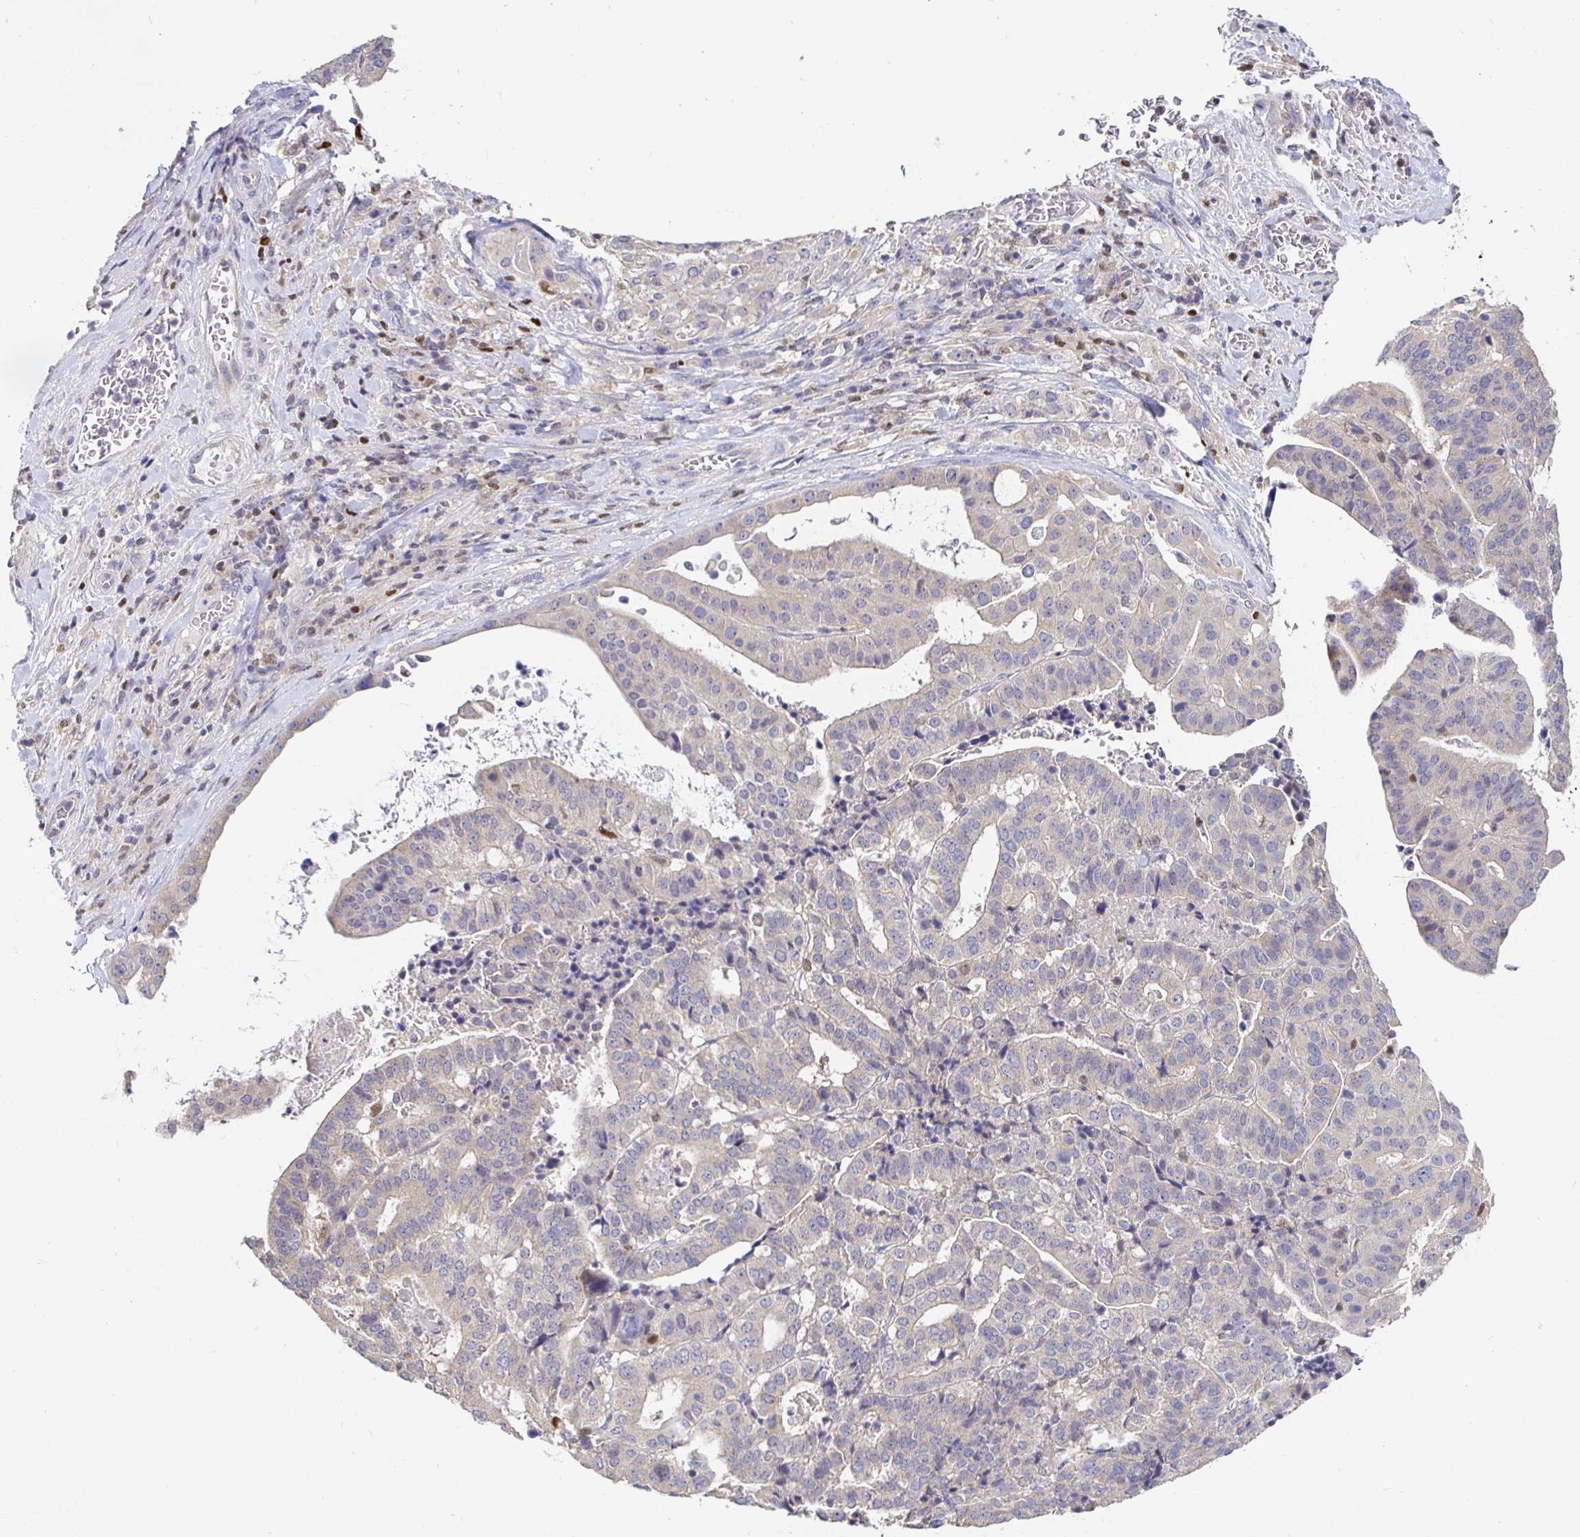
{"staining": {"intensity": "weak", "quantity": "25%-75%", "location": "cytoplasmic/membranous"}, "tissue": "stomach cancer", "cell_type": "Tumor cells", "image_type": "cancer", "snomed": [{"axis": "morphology", "description": "Adenocarcinoma, NOS"}, {"axis": "topography", "description": "Stomach"}], "caption": "This is an image of immunohistochemistry staining of stomach adenocarcinoma, which shows weak expression in the cytoplasmic/membranous of tumor cells.", "gene": "SATB1", "patient": {"sex": "male", "age": 48}}